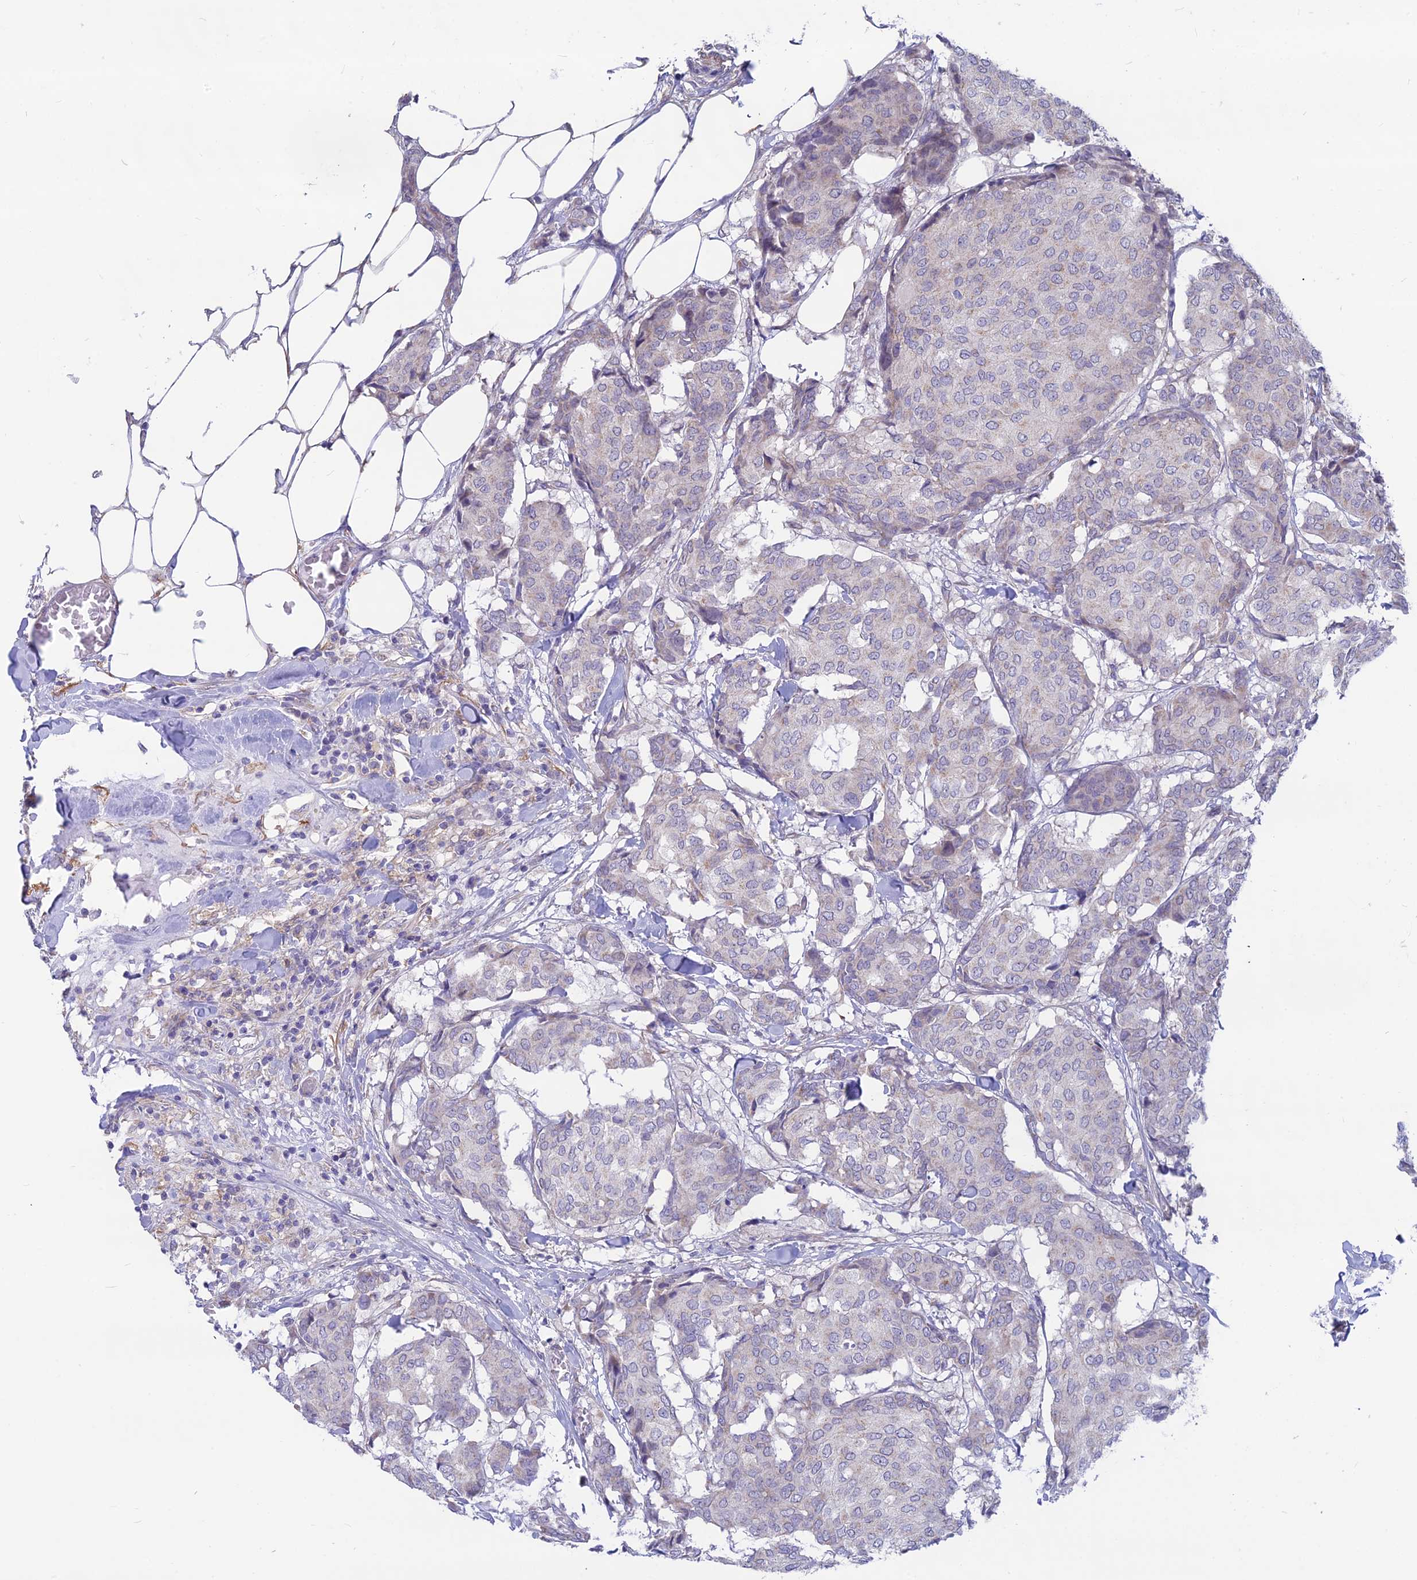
{"staining": {"intensity": "negative", "quantity": "none", "location": "none"}, "tissue": "breast cancer", "cell_type": "Tumor cells", "image_type": "cancer", "snomed": [{"axis": "morphology", "description": "Duct carcinoma"}, {"axis": "topography", "description": "Breast"}], "caption": "Immunohistochemistry (IHC) photomicrograph of neoplastic tissue: breast cancer (intraductal carcinoma) stained with DAB demonstrates no significant protein expression in tumor cells. The staining was performed using DAB to visualize the protein expression in brown, while the nuclei were stained in blue with hematoxylin (Magnification: 20x).", "gene": "PLAC9", "patient": {"sex": "female", "age": 75}}